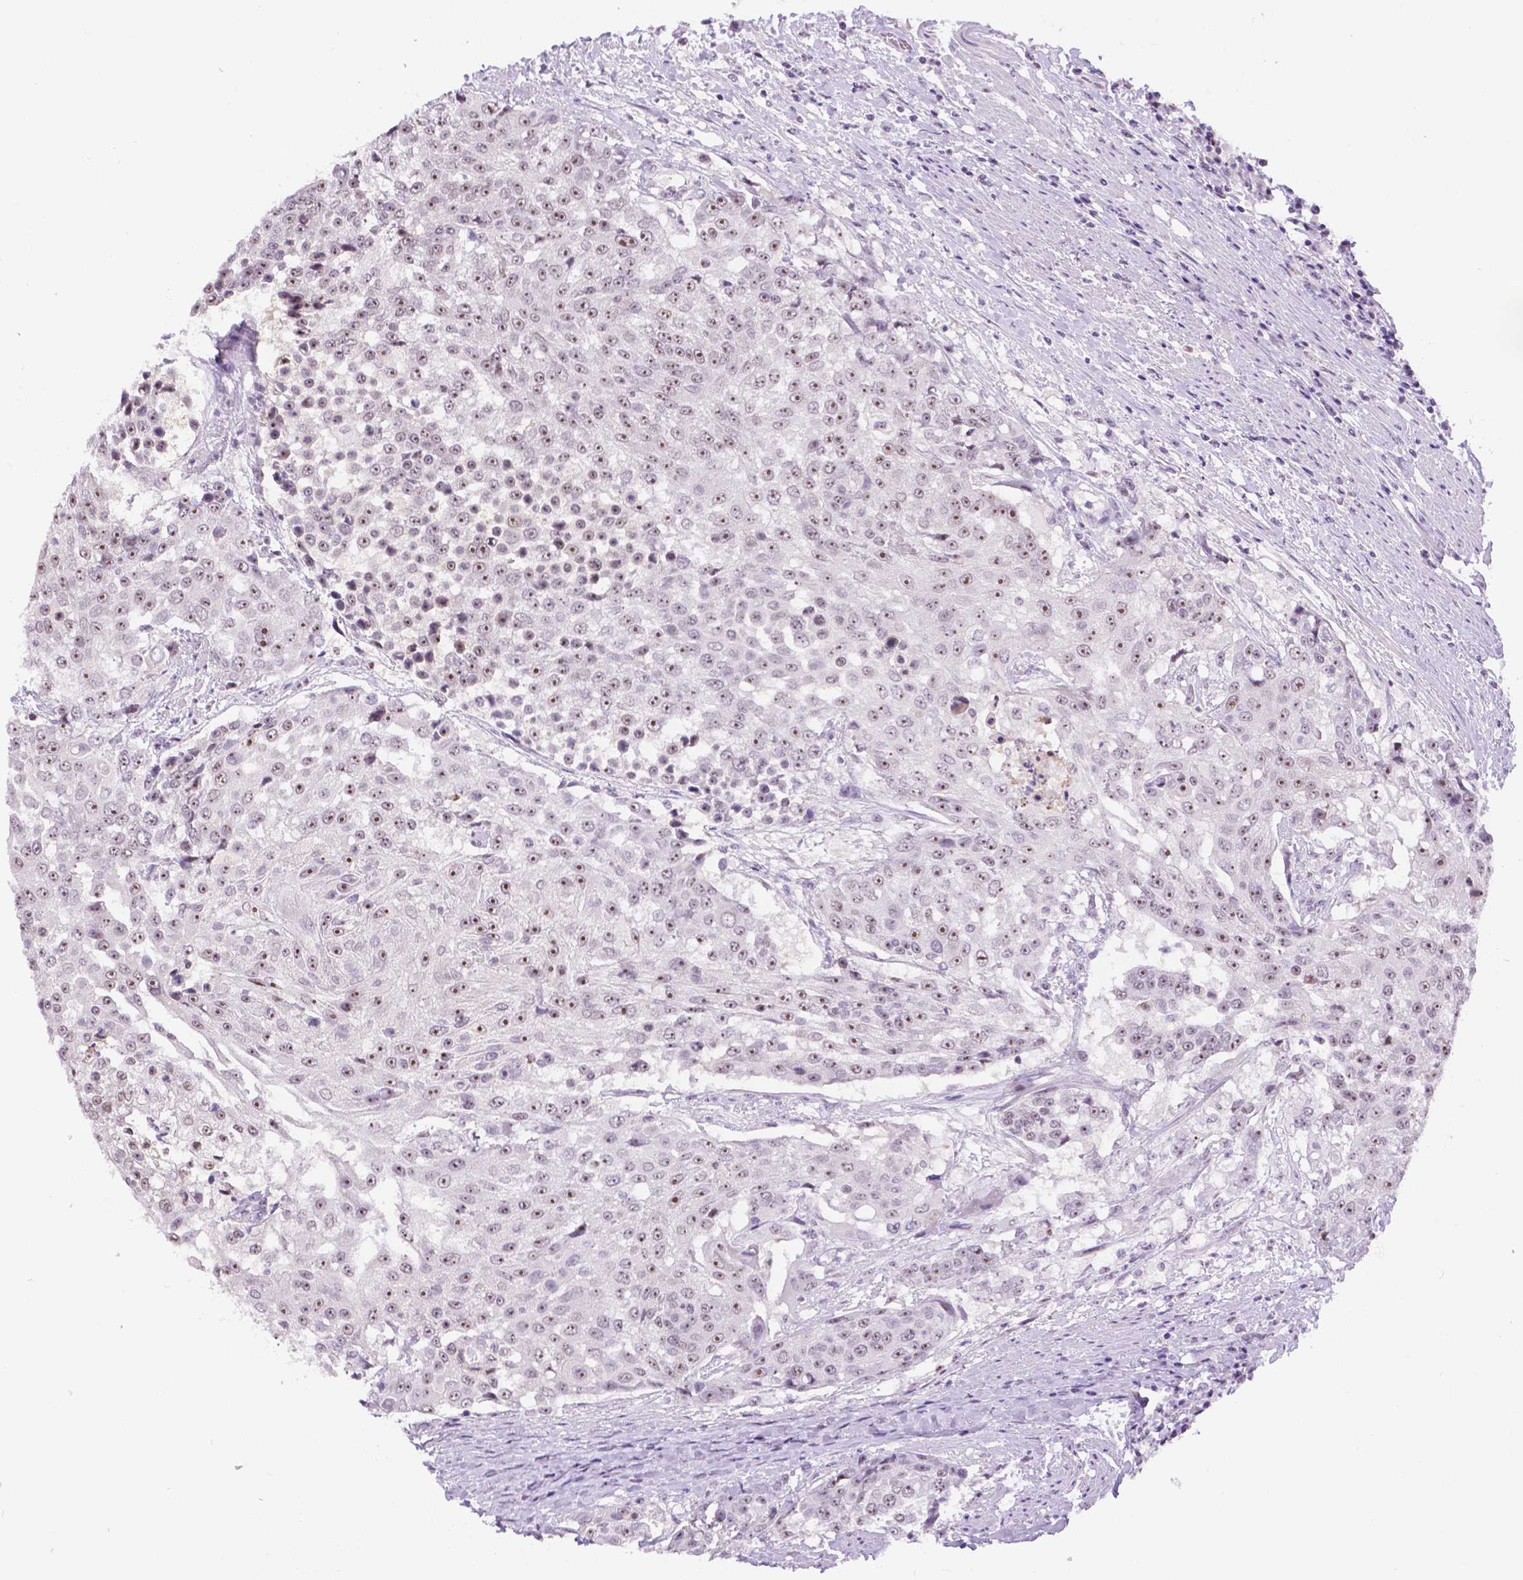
{"staining": {"intensity": "moderate", "quantity": ">75%", "location": "nuclear"}, "tissue": "urothelial cancer", "cell_type": "Tumor cells", "image_type": "cancer", "snomed": [{"axis": "morphology", "description": "Urothelial carcinoma, High grade"}, {"axis": "topography", "description": "Urinary bladder"}], "caption": "Urothelial carcinoma (high-grade) stained with immunohistochemistry (IHC) exhibits moderate nuclear staining in about >75% of tumor cells.", "gene": "NHP2", "patient": {"sex": "female", "age": 63}}